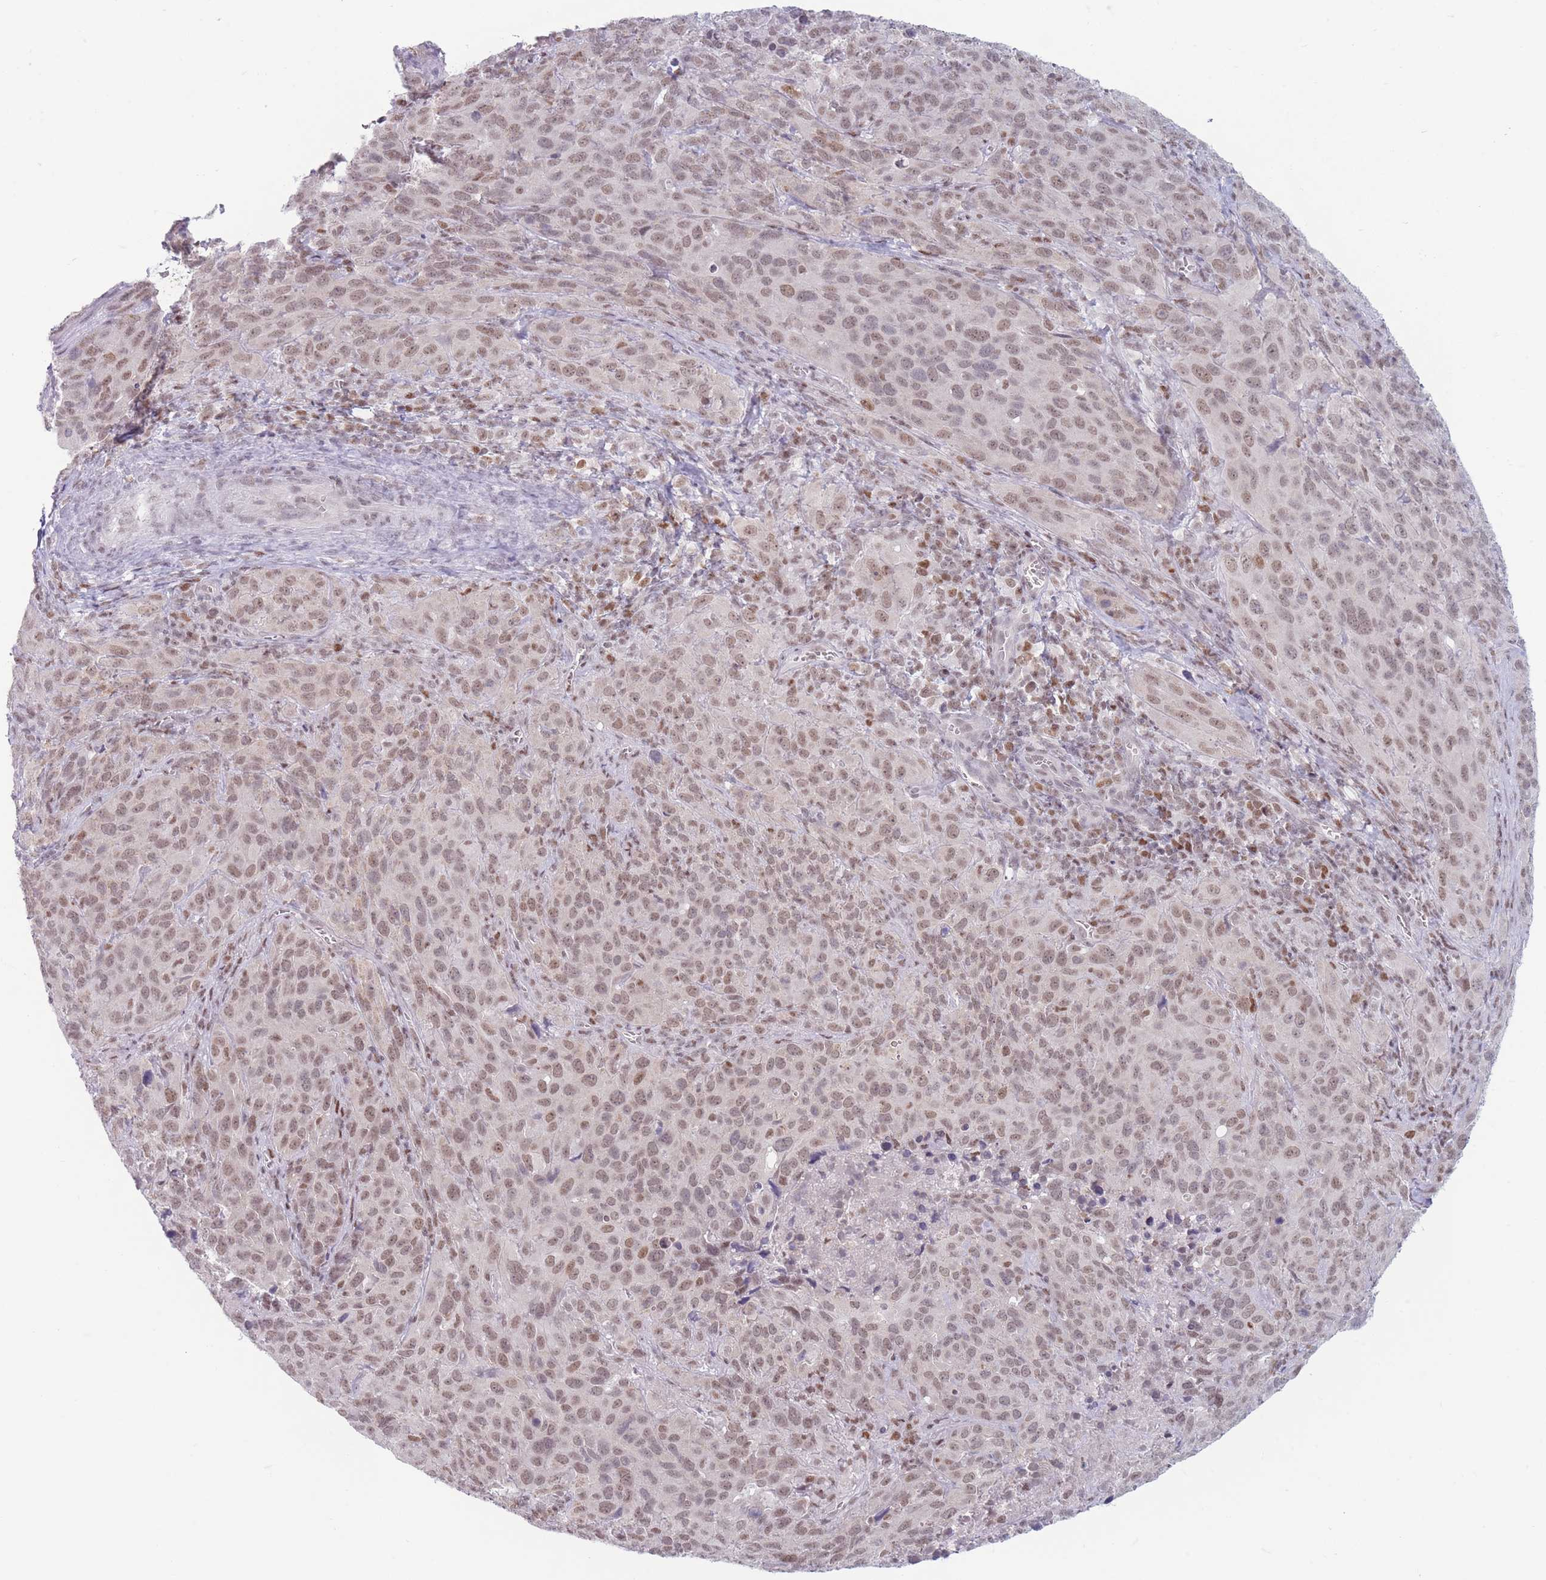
{"staining": {"intensity": "moderate", "quantity": "25%-75%", "location": "nuclear"}, "tissue": "cervical cancer", "cell_type": "Tumor cells", "image_type": "cancer", "snomed": [{"axis": "morphology", "description": "Squamous cell carcinoma, NOS"}, {"axis": "topography", "description": "Cervix"}], "caption": "Human cervical cancer (squamous cell carcinoma) stained for a protein (brown) reveals moderate nuclear positive staining in approximately 25%-75% of tumor cells.", "gene": "ARID3B", "patient": {"sex": "female", "age": 51}}